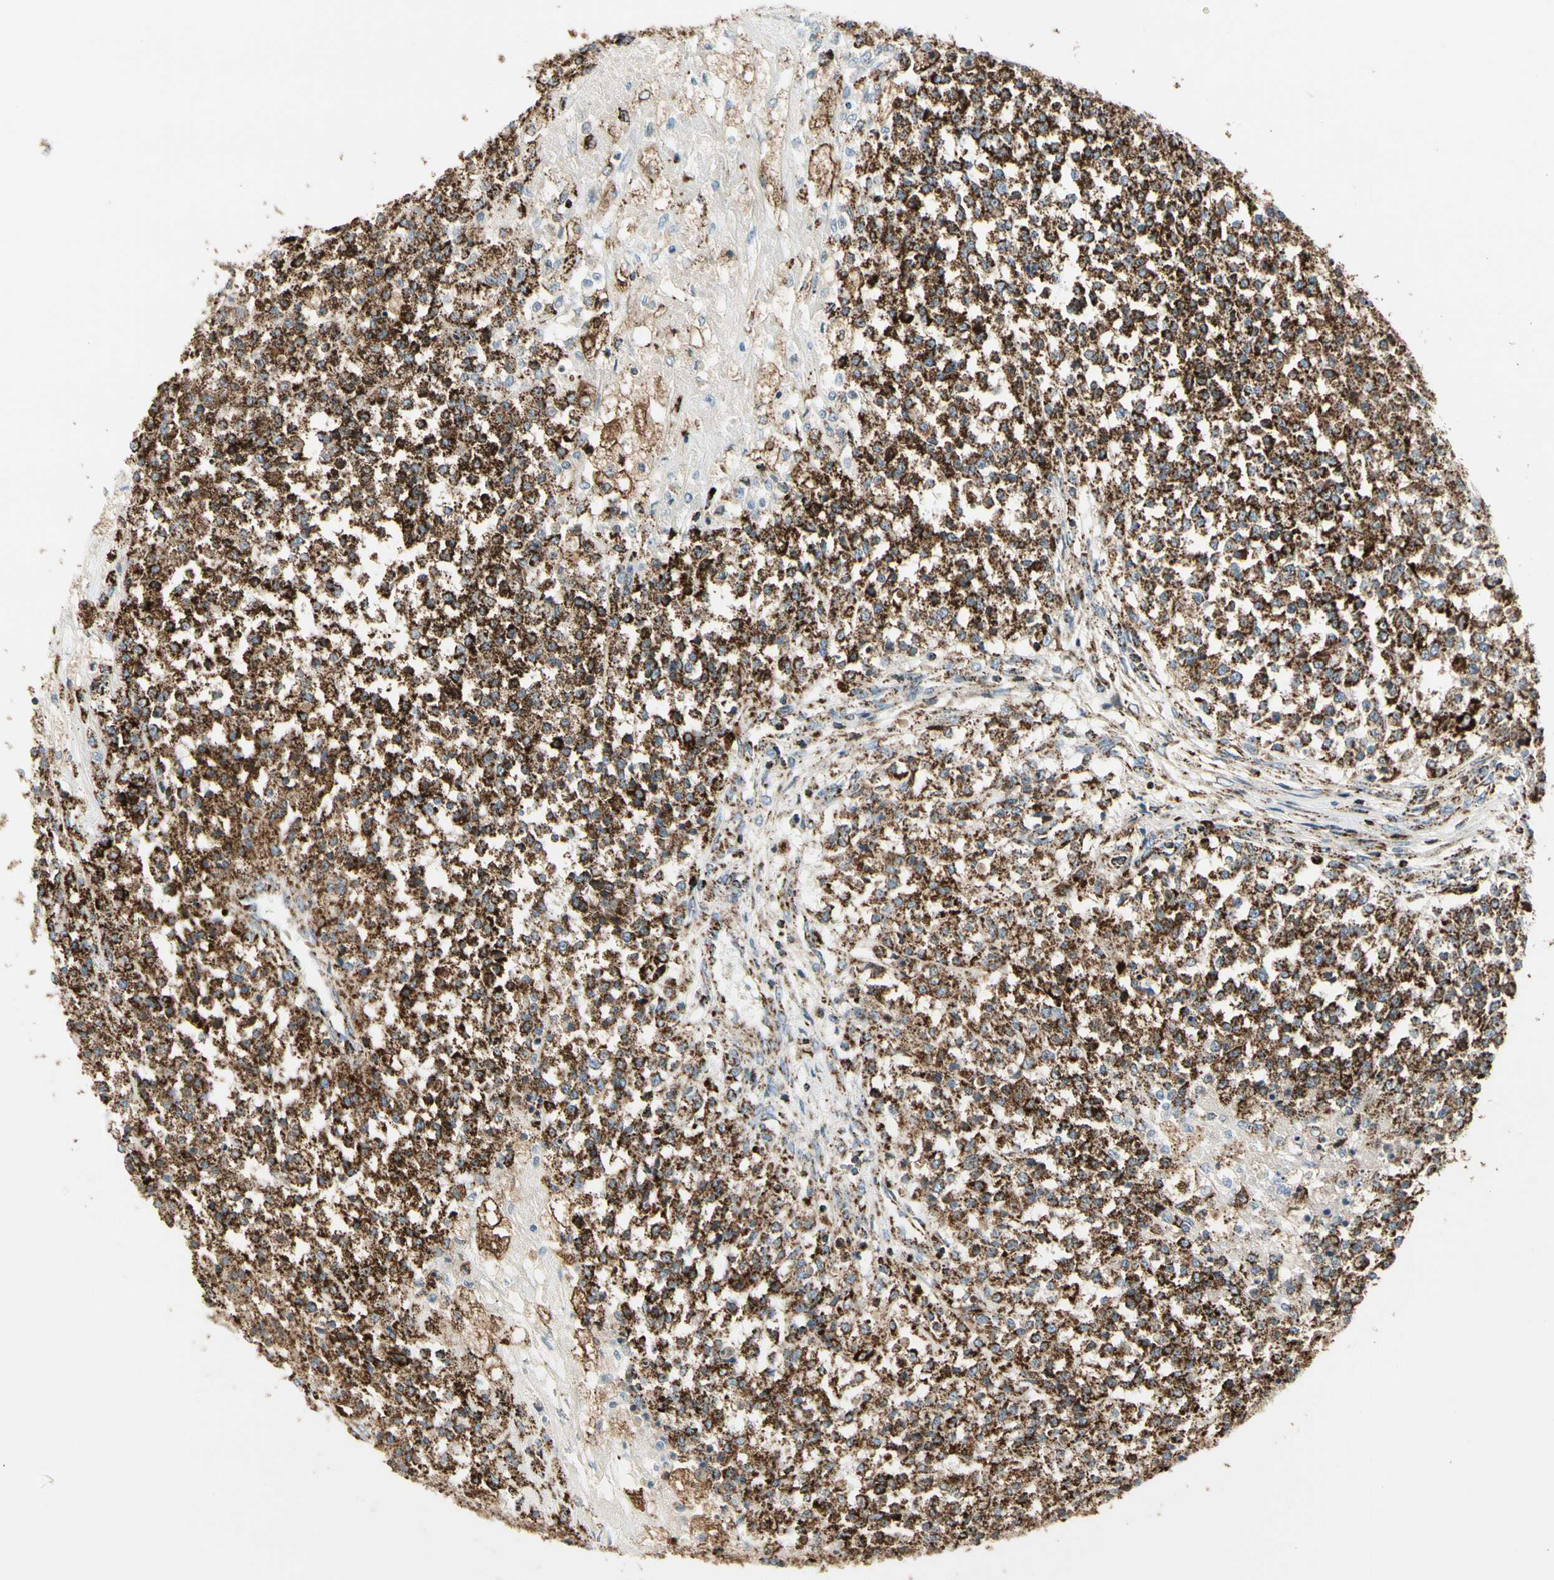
{"staining": {"intensity": "strong", "quantity": ">75%", "location": "cytoplasmic/membranous"}, "tissue": "testis cancer", "cell_type": "Tumor cells", "image_type": "cancer", "snomed": [{"axis": "morphology", "description": "Seminoma, NOS"}, {"axis": "topography", "description": "Testis"}], "caption": "Strong cytoplasmic/membranous protein staining is appreciated in approximately >75% of tumor cells in seminoma (testis).", "gene": "ME2", "patient": {"sex": "male", "age": 59}}